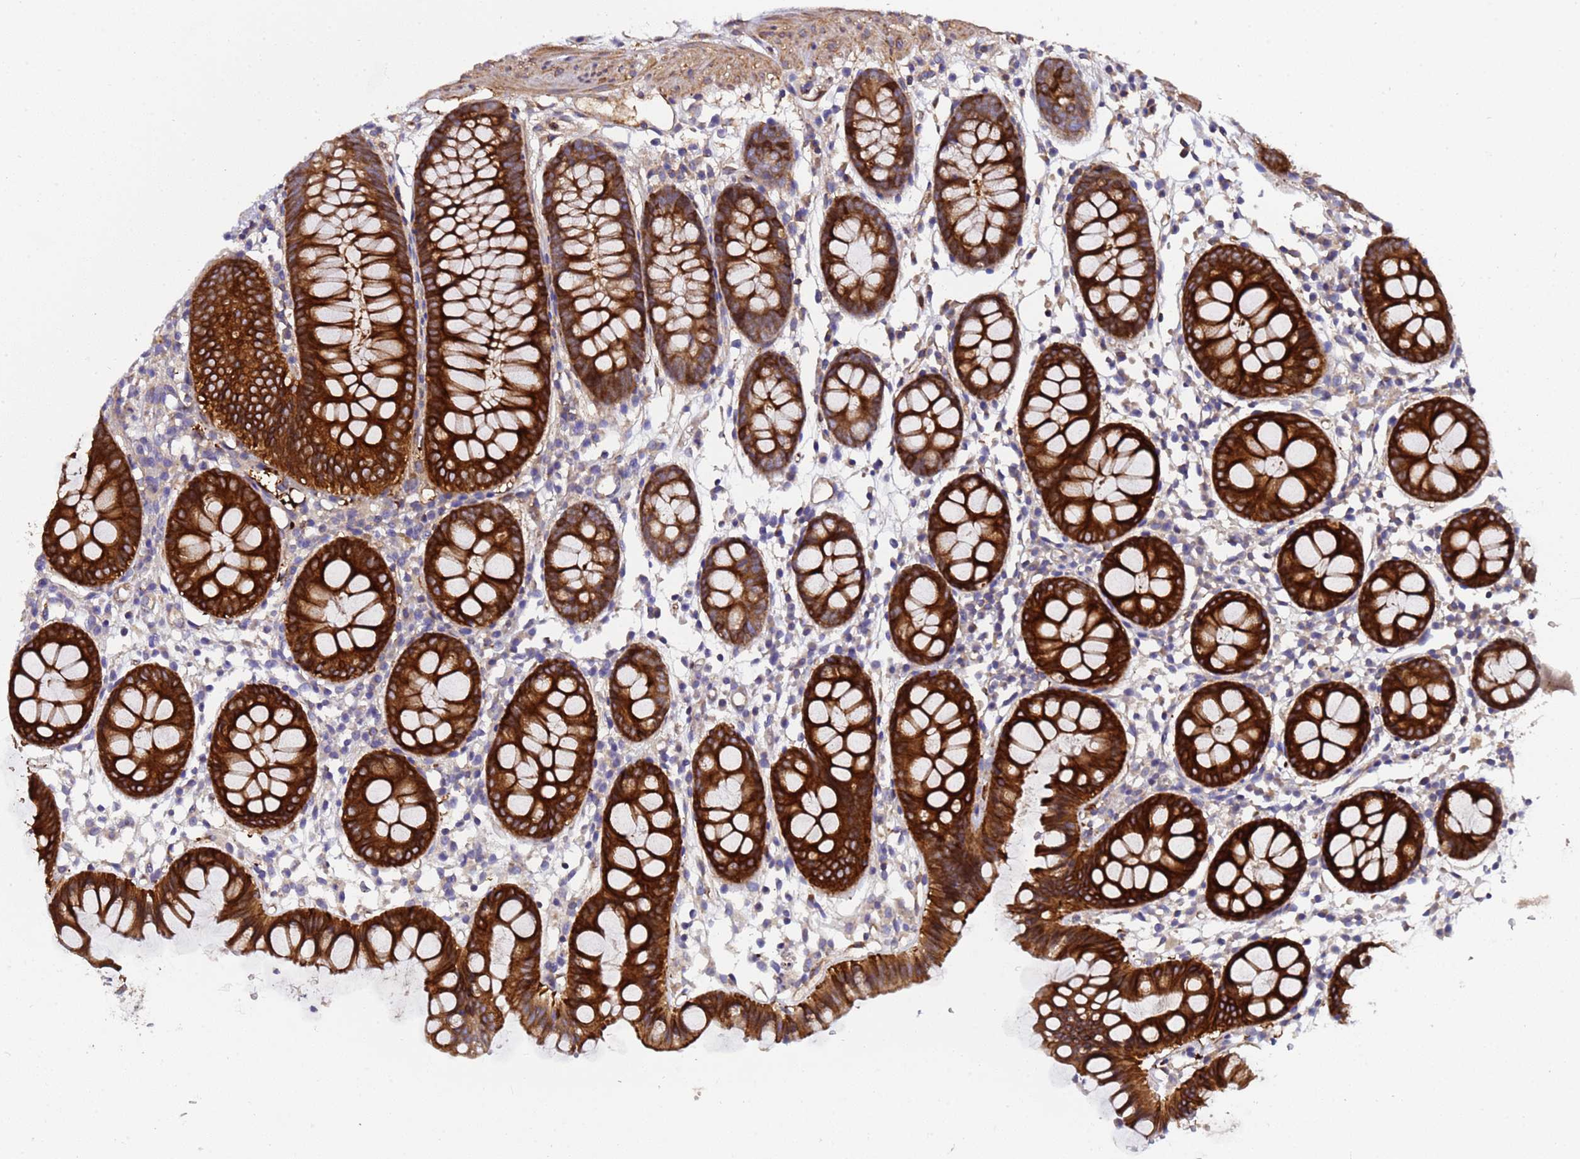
{"staining": {"intensity": "moderate", "quantity": ">75%", "location": "cytoplasmic/membranous"}, "tissue": "colon", "cell_type": "Endothelial cells", "image_type": "normal", "snomed": [{"axis": "morphology", "description": "Normal tissue, NOS"}, {"axis": "topography", "description": "Colon"}], "caption": "Immunohistochemical staining of benign human colon displays moderate cytoplasmic/membranous protein staining in approximately >75% of endothelial cells. (brown staining indicates protein expression, while blue staining denotes nuclei).", "gene": "MOCS1", "patient": {"sex": "female", "age": 84}}